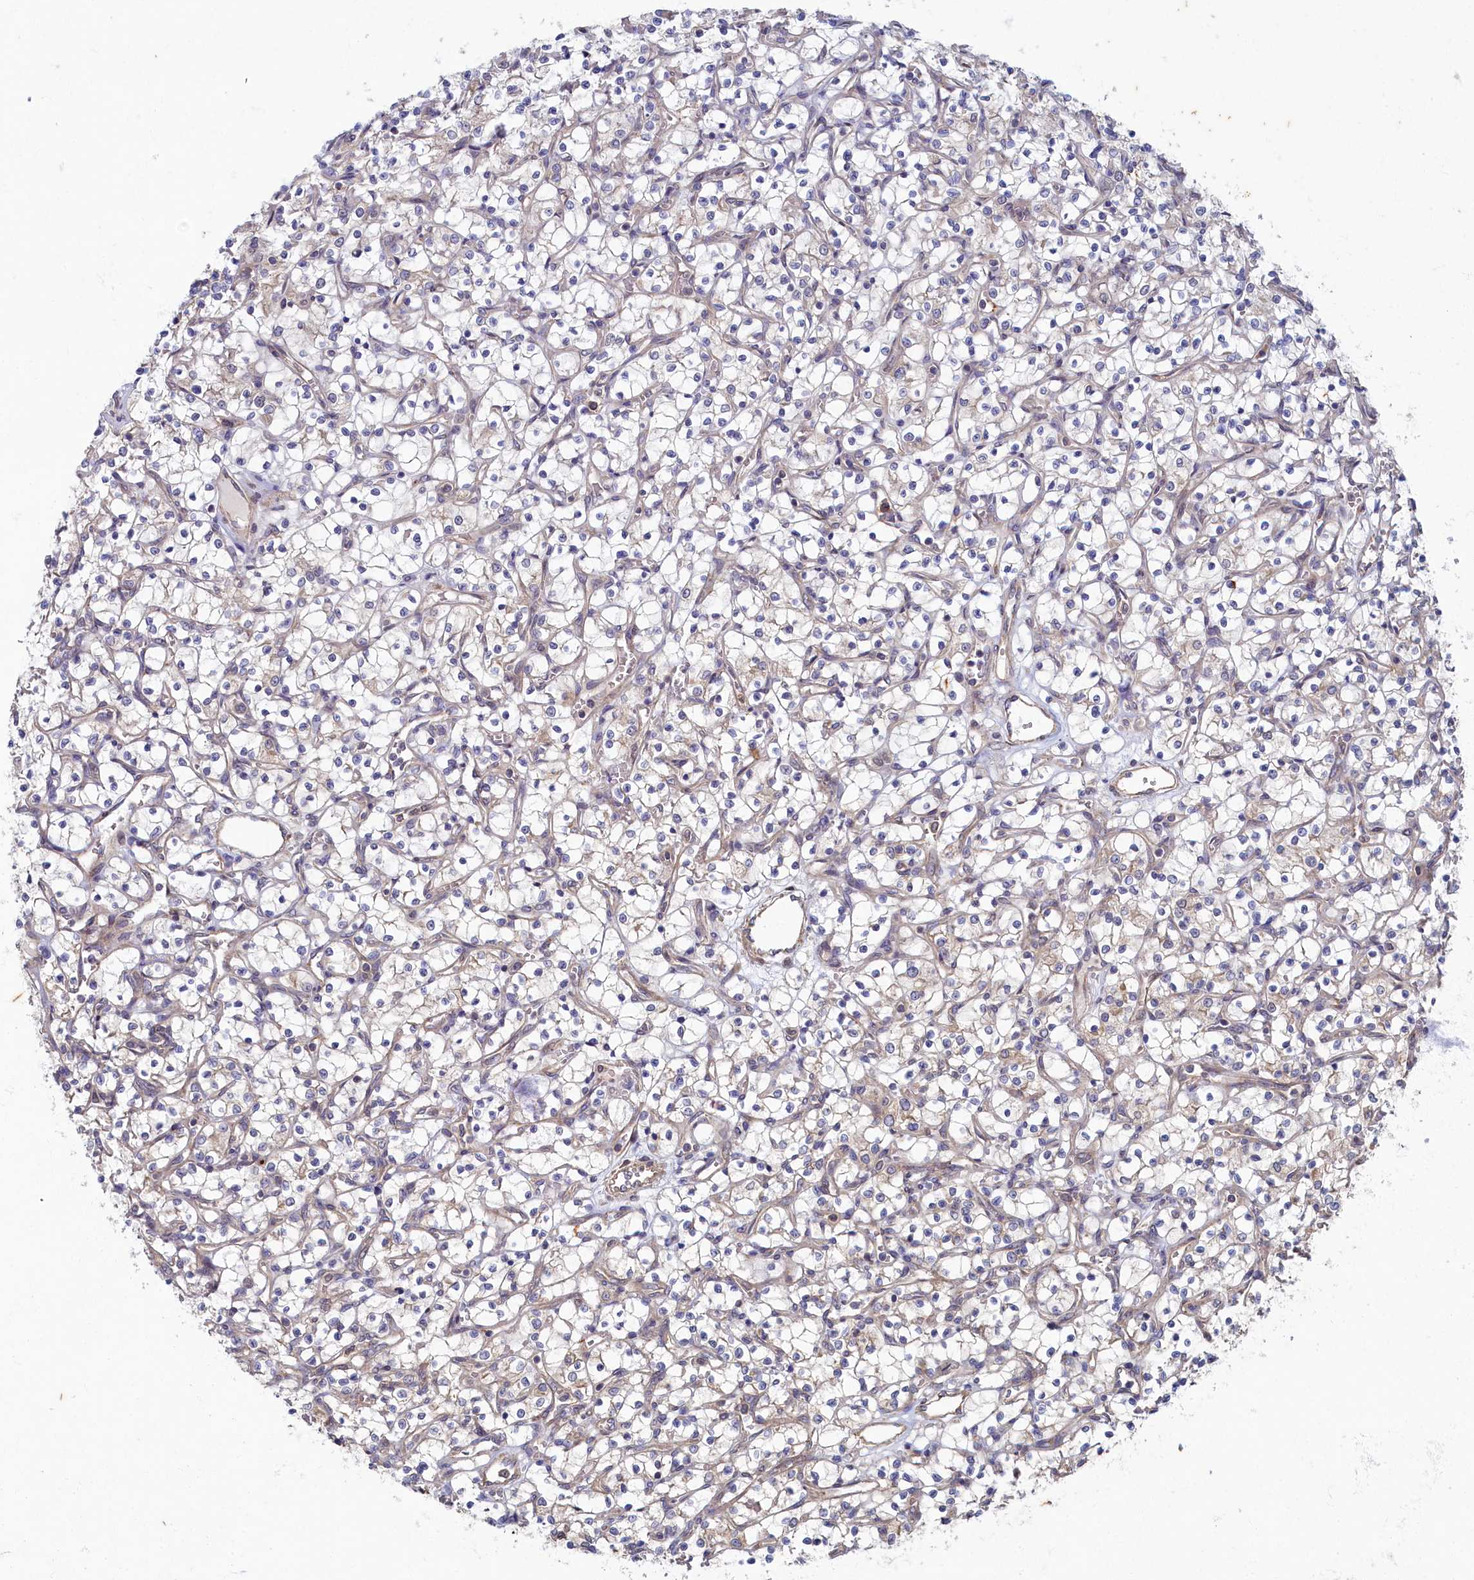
{"staining": {"intensity": "negative", "quantity": "none", "location": "none"}, "tissue": "renal cancer", "cell_type": "Tumor cells", "image_type": "cancer", "snomed": [{"axis": "morphology", "description": "Adenocarcinoma, NOS"}, {"axis": "topography", "description": "Kidney"}], "caption": "Immunohistochemistry photomicrograph of neoplastic tissue: human renal cancer (adenocarcinoma) stained with DAB exhibits no significant protein positivity in tumor cells.", "gene": "WDR59", "patient": {"sex": "female", "age": 69}}